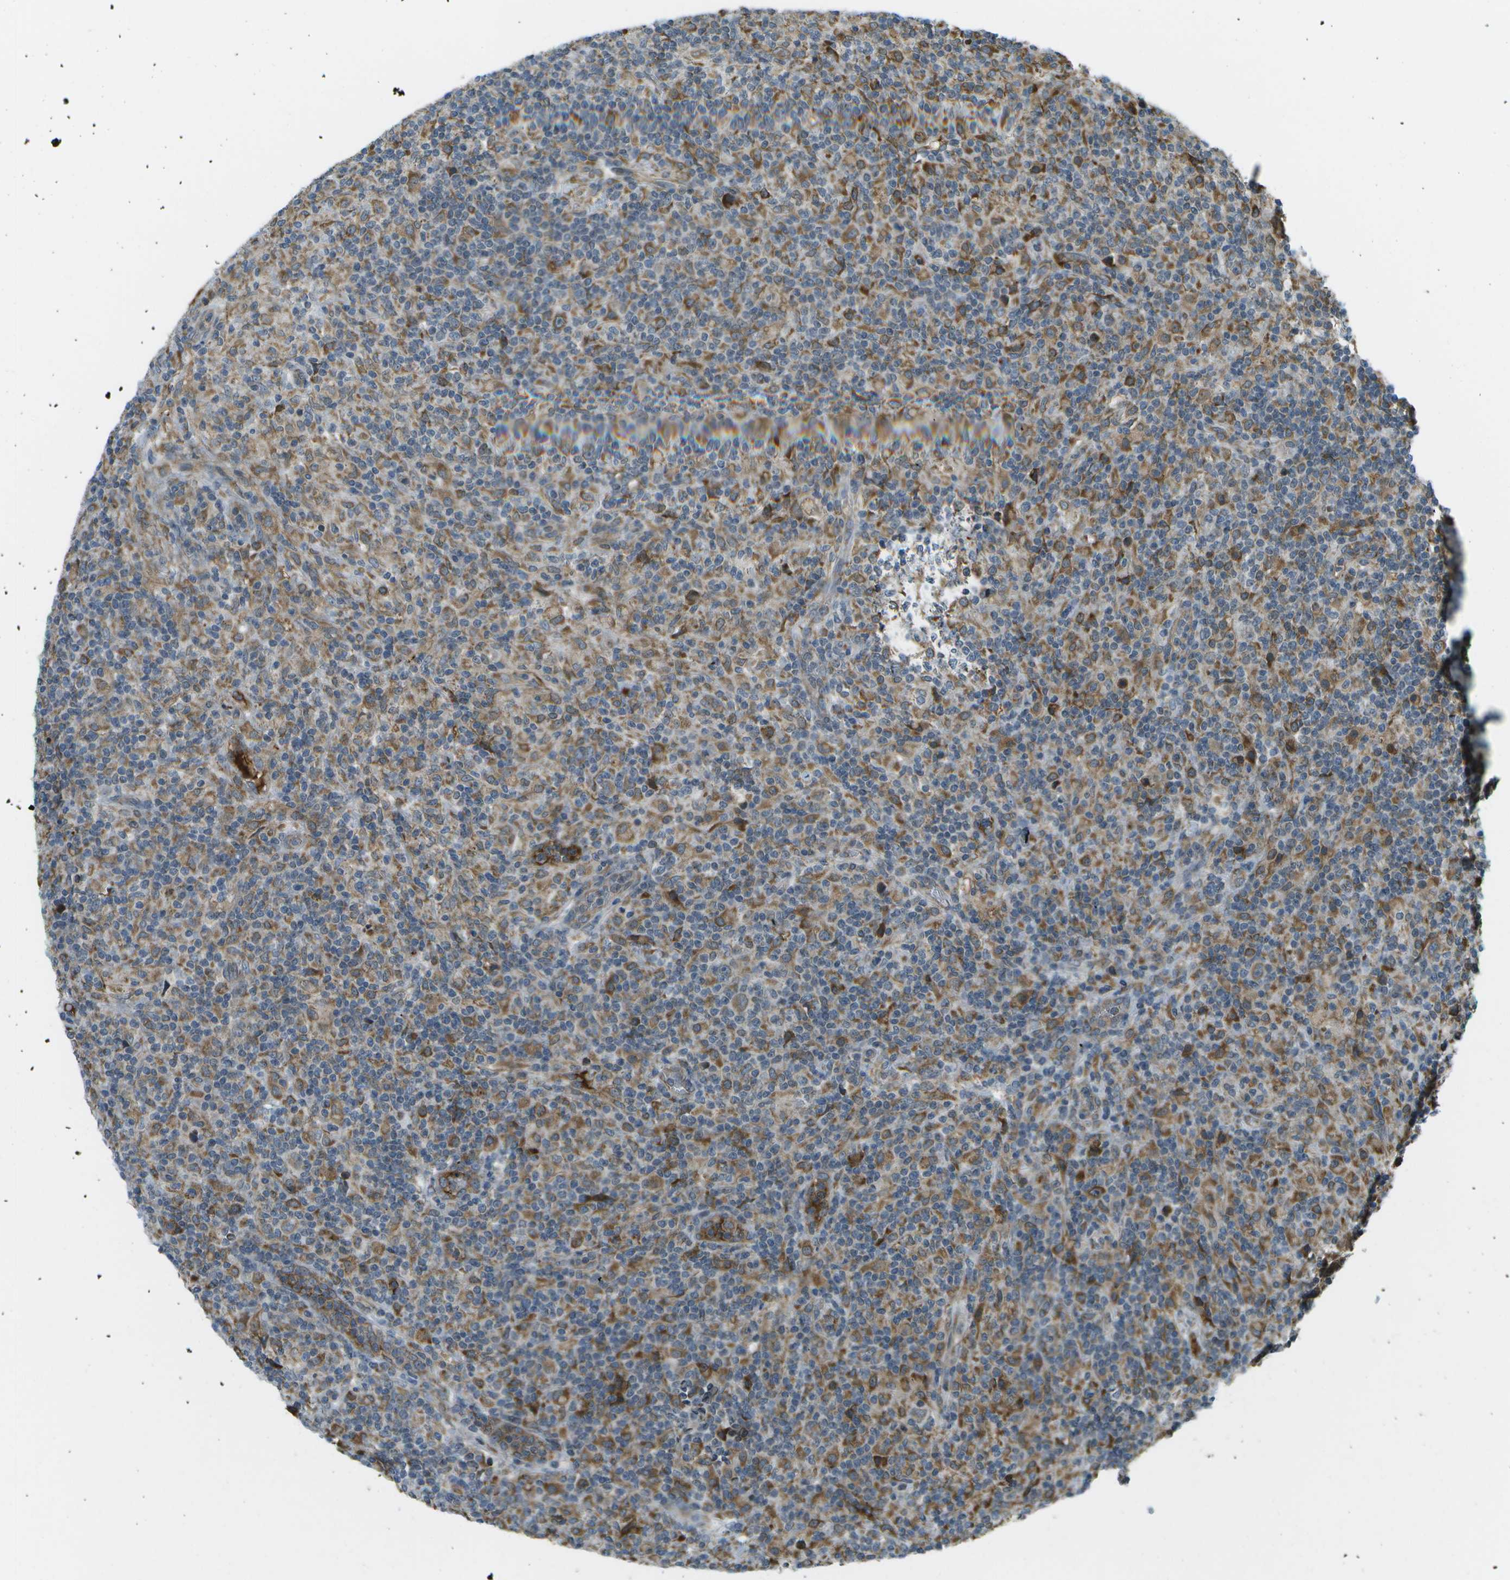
{"staining": {"intensity": "moderate", "quantity": ">75%", "location": "cytoplasmic/membranous"}, "tissue": "lymphoma", "cell_type": "Tumor cells", "image_type": "cancer", "snomed": [{"axis": "morphology", "description": "Hodgkin's disease, NOS"}, {"axis": "topography", "description": "Lymph node"}], "caption": "Brown immunohistochemical staining in lymphoma displays moderate cytoplasmic/membranous staining in approximately >75% of tumor cells.", "gene": "USP30", "patient": {"sex": "male", "age": 70}}